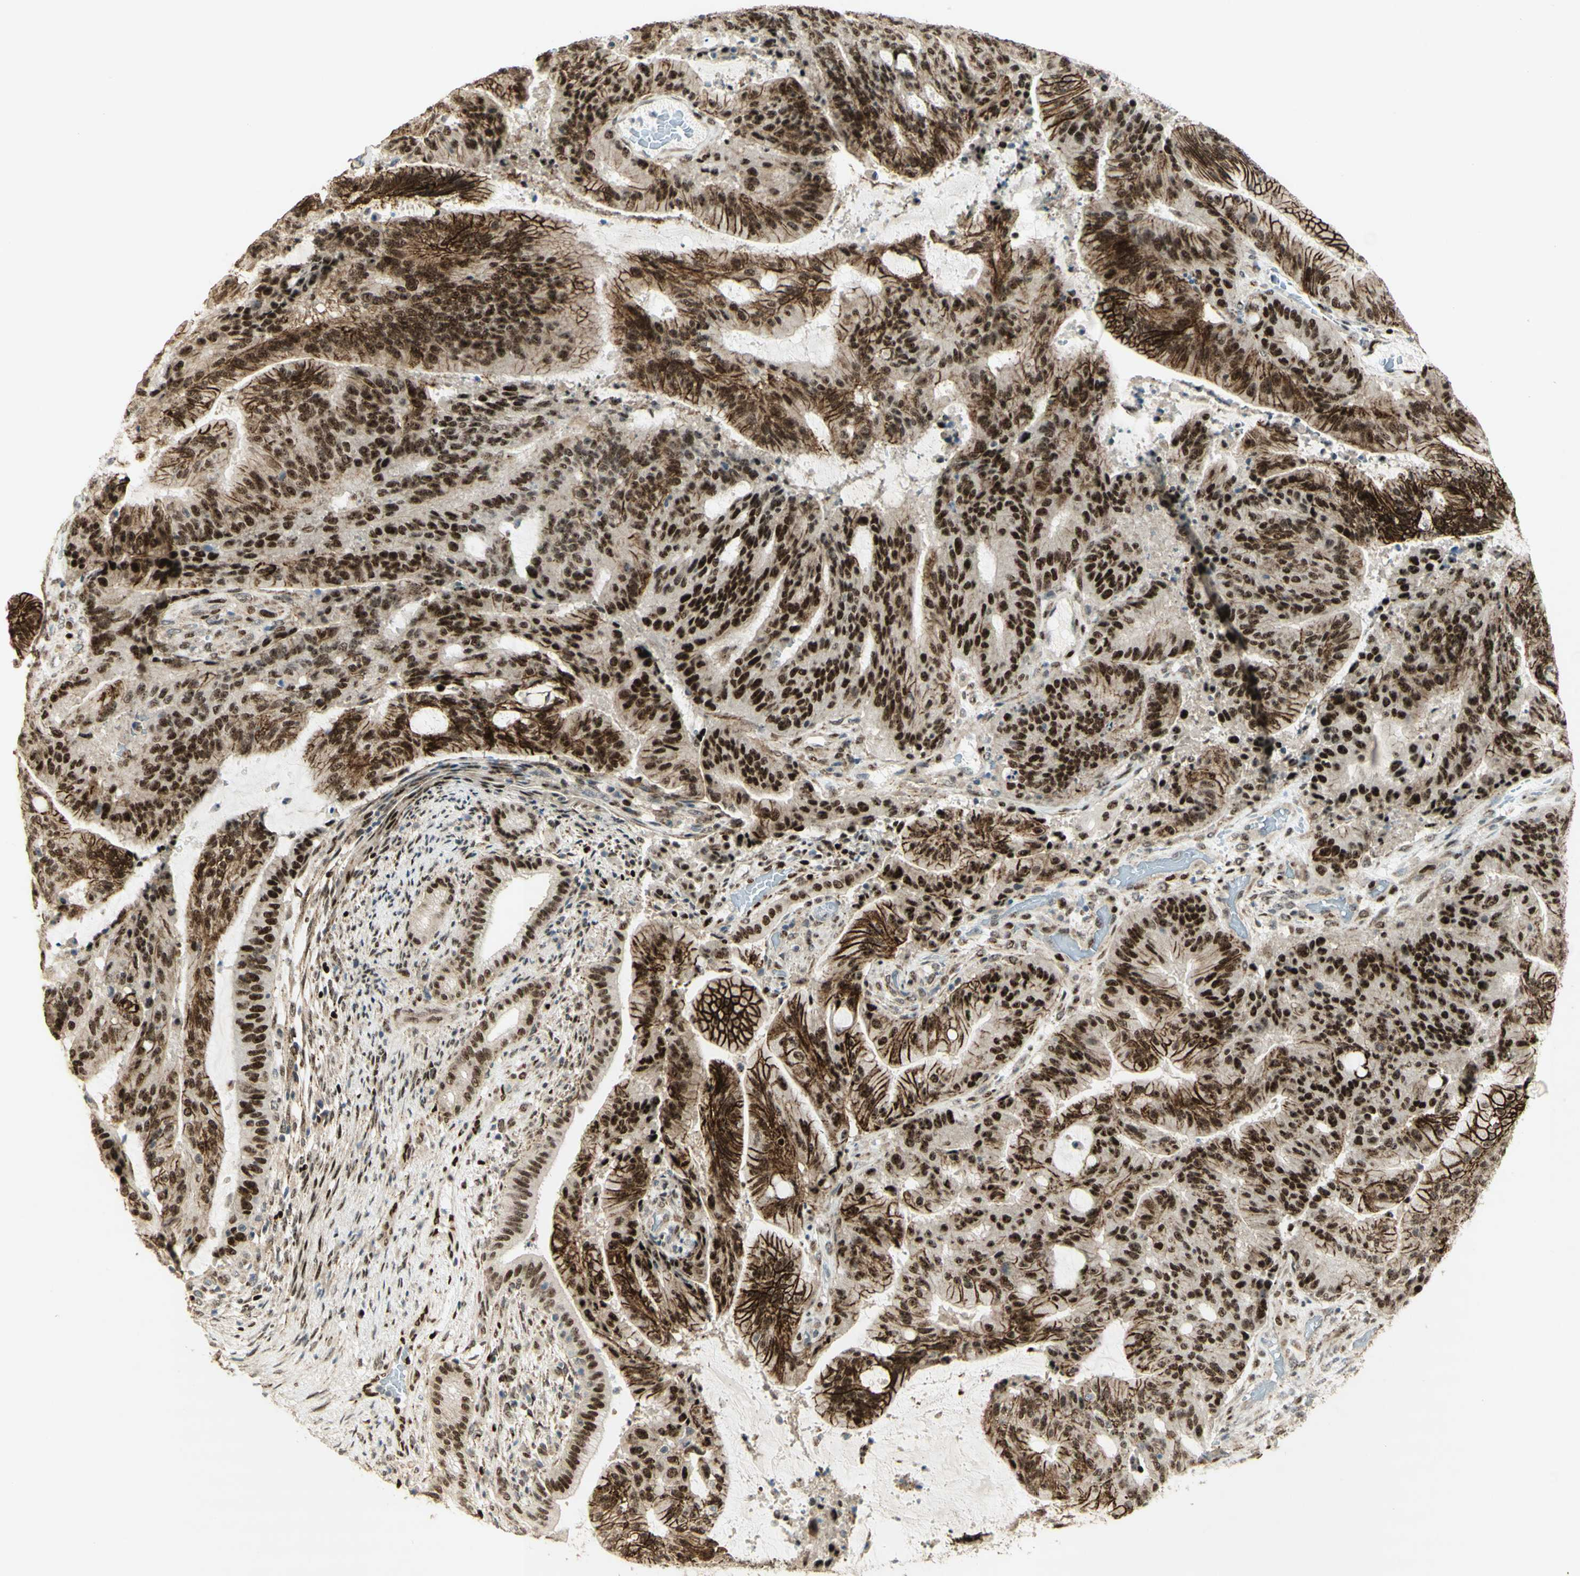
{"staining": {"intensity": "strong", "quantity": ">75%", "location": "cytoplasmic/membranous,nuclear"}, "tissue": "liver cancer", "cell_type": "Tumor cells", "image_type": "cancer", "snomed": [{"axis": "morphology", "description": "Cholangiocarcinoma"}, {"axis": "topography", "description": "Liver"}], "caption": "Protein expression analysis of liver cancer (cholangiocarcinoma) demonstrates strong cytoplasmic/membranous and nuclear expression in about >75% of tumor cells.", "gene": "FOXP1", "patient": {"sex": "female", "age": 73}}